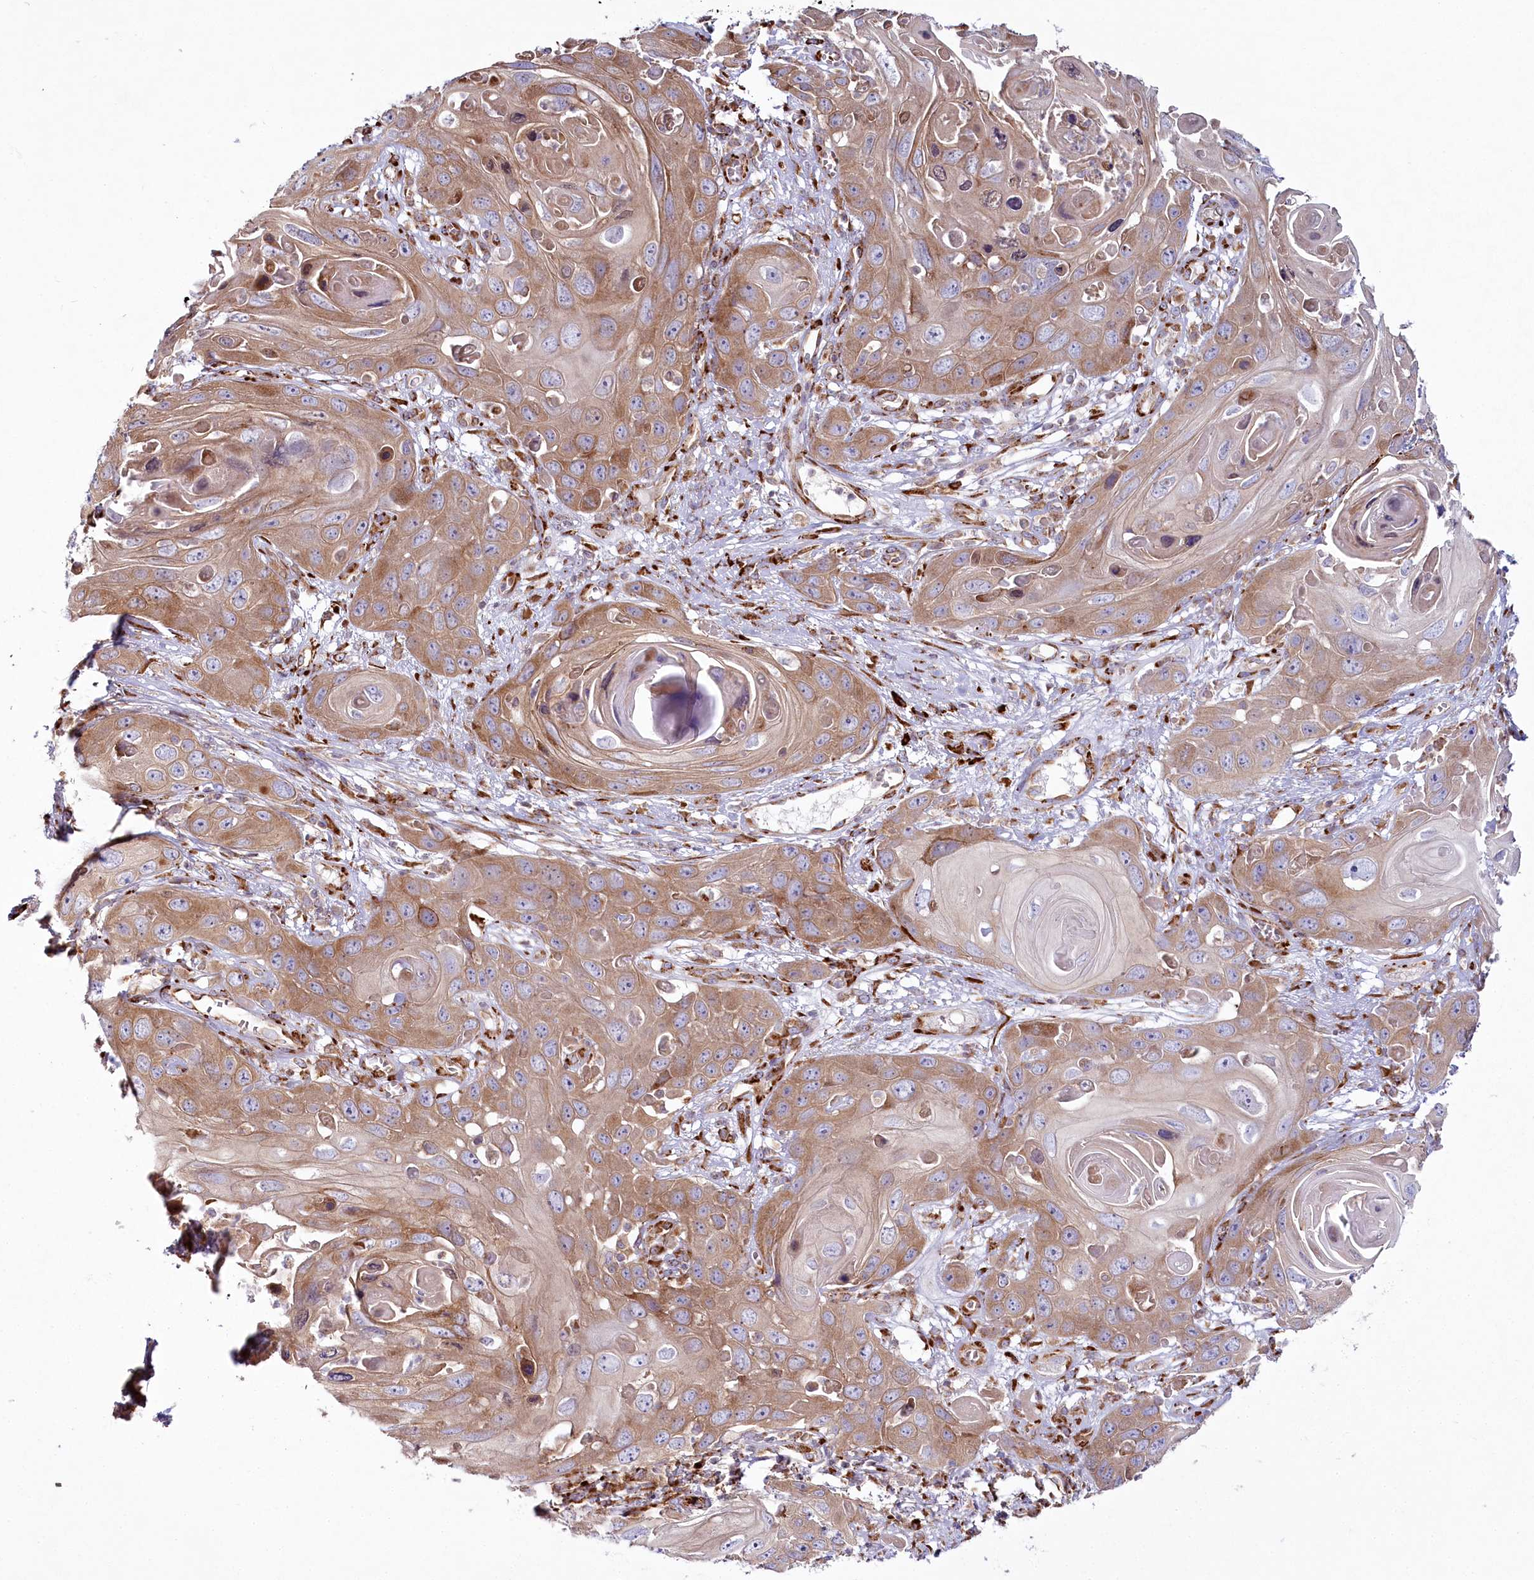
{"staining": {"intensity": "moderate", "quantity": ">75%", "location": "cytoplasmic/membranous"}, "tissue": "skin cancer", "cell_type": "Tumor cells", "image_type": "cancer", "snomed": [{"axis": "morphology", "description": "Squamous cell carcinoma, NOS"}, {"axis": "topography", "description": "Skin"}], "caption": "This histopathology image reveals immunohistochemistry (IHC) staining of human skin cancer, with medium moderate cytoplasmic/membranous positivity in about >75% of tumor cells.", "gene": "POGLUT1", "patient": {"sex": "male", "age": 55}}